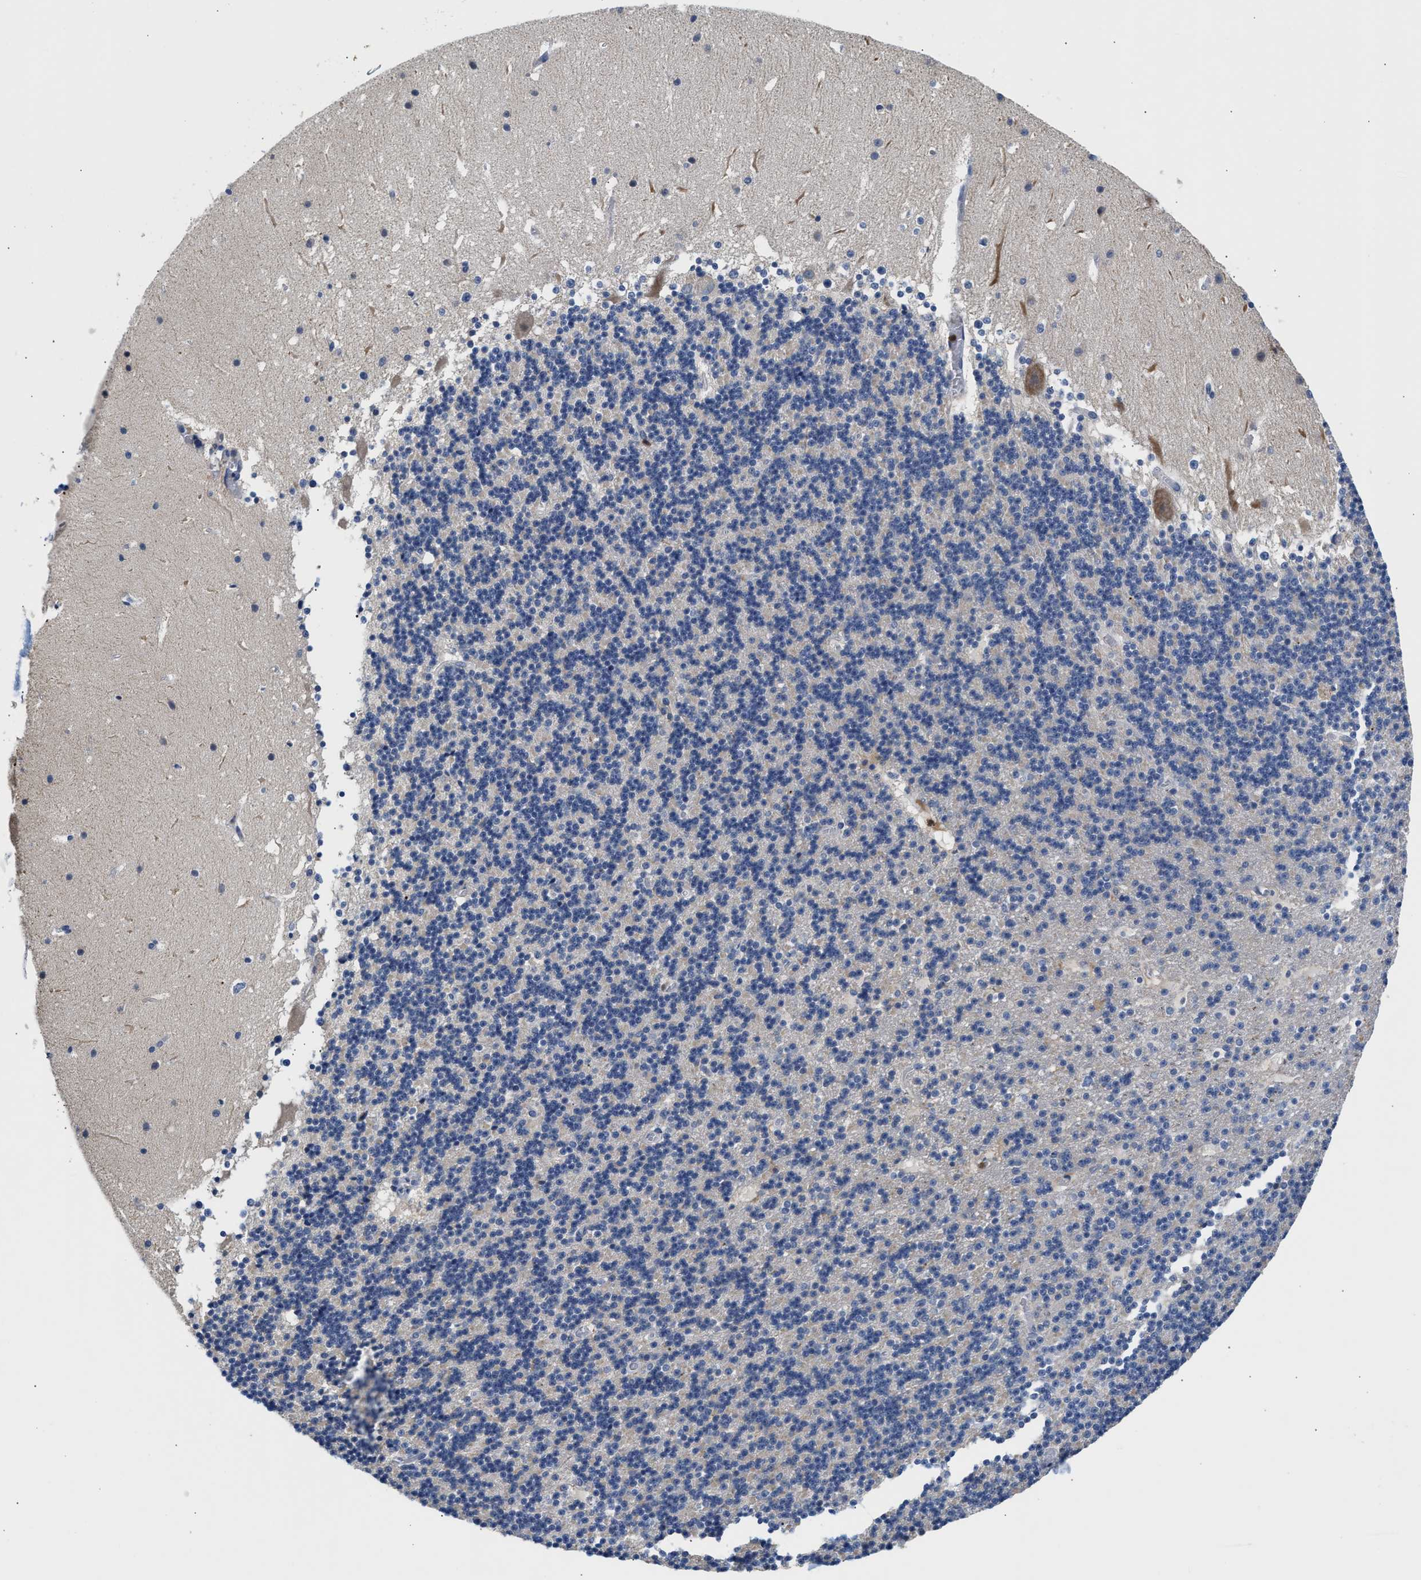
{"staining": {"intensity": "negative", "quantity": "none", "location": "none"}, "tissue": "cerebellum", "cell_type": "Cells in granular layer", "image_type": "normal", "snomed": [{"axis": "morphology", "description": "Normal tissue, NOS"}, {"axis": "topography", "description": "Cerebellum"}], "caption": "High magnification brightfield microscopy of unremarkable cerebellum stained with DAB (brown) and counterstained with hematoxylin (blue): cells in granular layer show no significant staining. (DAB (3,3'-diaminobenzidine) immunohistochemistry (IHC) visualized using brightfield microscopy, high magnification).", "gene": "SLIT2", "patient": {"sex": "male", "age": 45}}